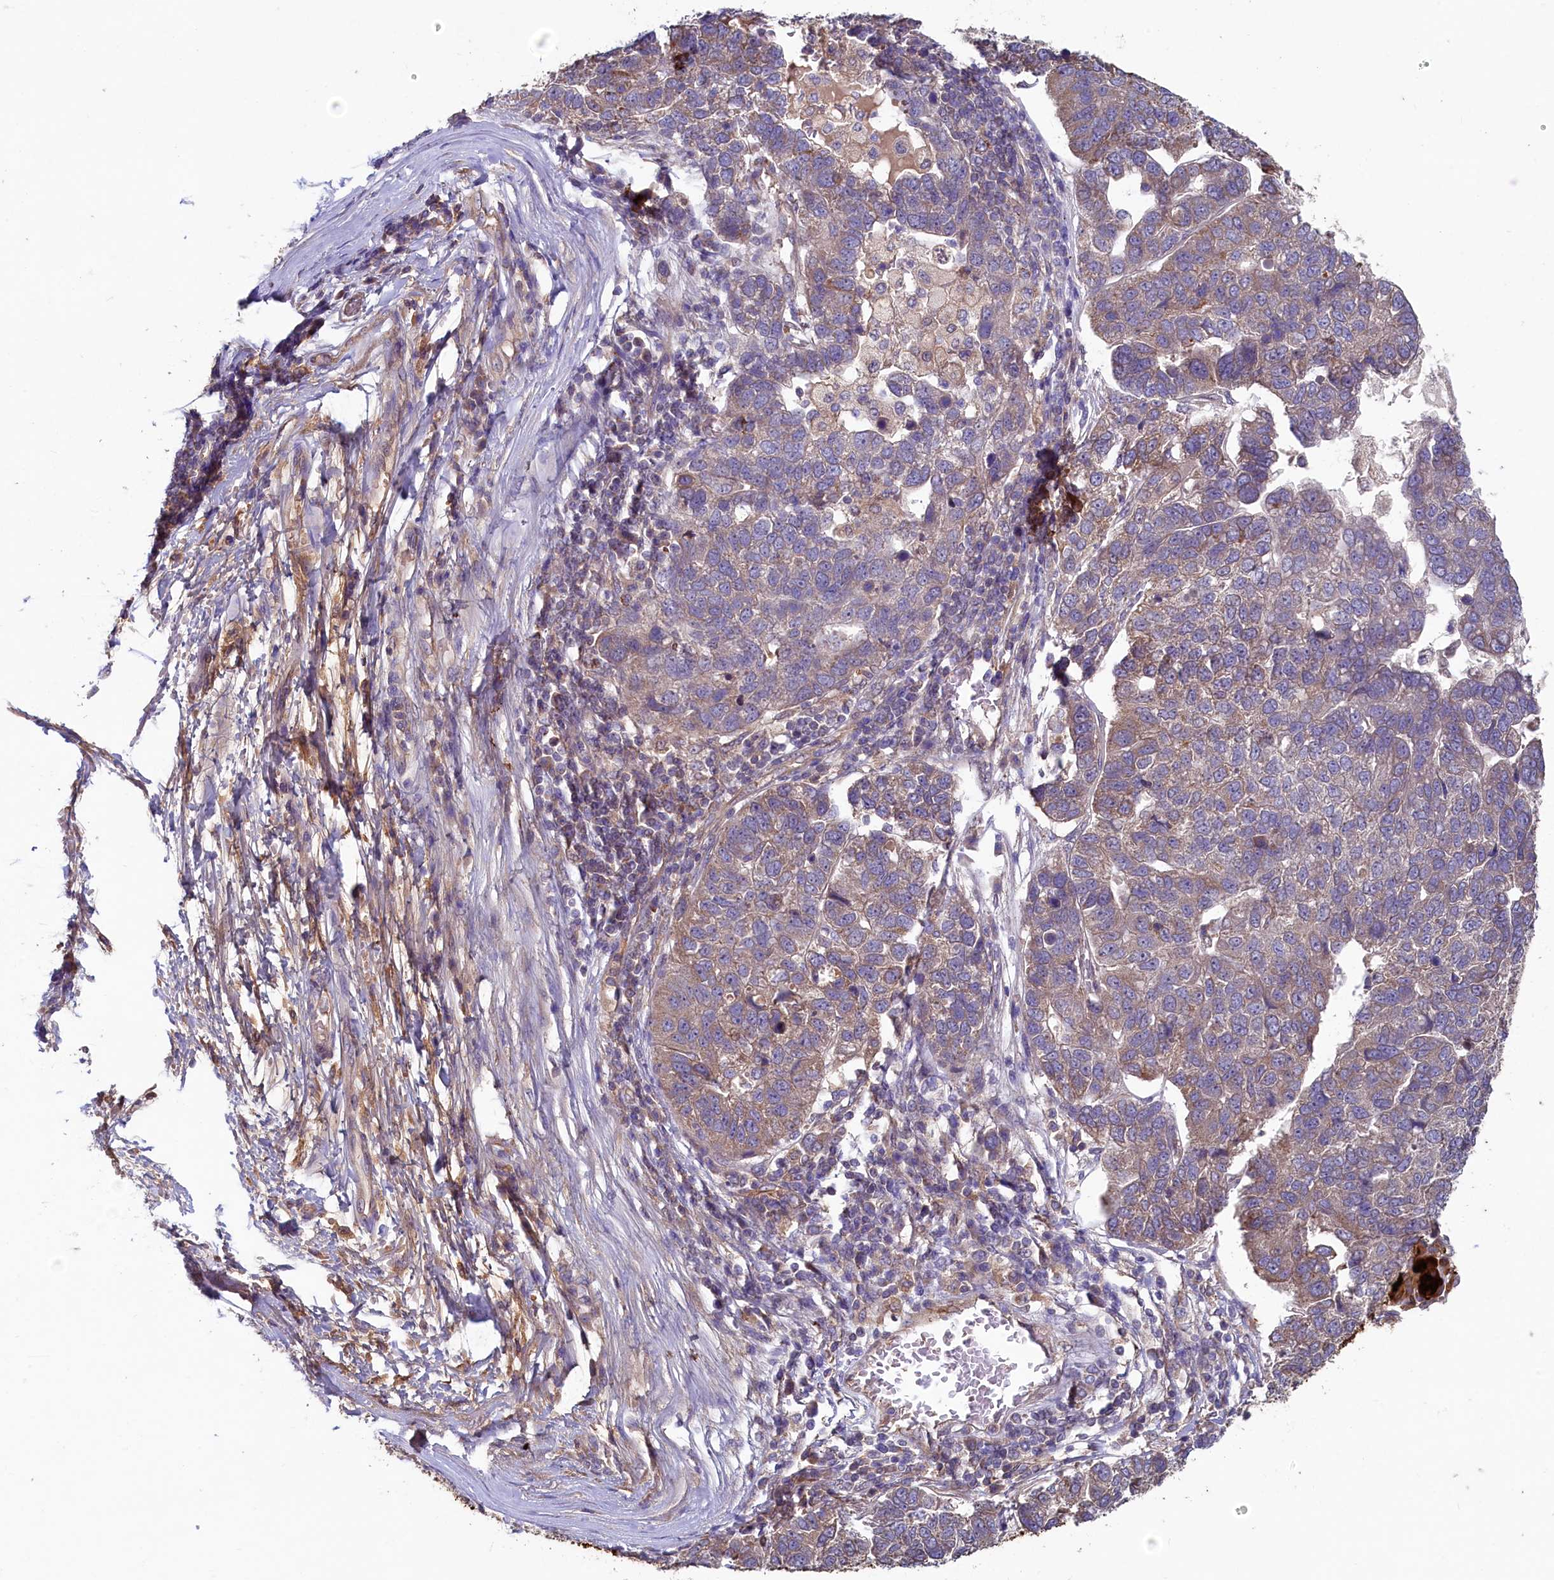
{"staining": {"intensity": "strong", "quantity": "25%-75%", "location": "cytoplasmic/membranous"}, "tissue": "pancreatic cancer", "cell_type": "Tumor cells", "image_type": "cancer", "snomed": [{"axis": "morphology", "description": "Adenocarcinoma, NOS"}, {"axis": "topography", "description": "Pancreas"}], "caption": "IHC (DAB) staining of human adenocarcinoma (pancreatic) demonstrates strong cytoplasmic/membranous protein positivity in approximately 25%-75% of tumor cells.", "gene": "SPATA2L", "patient": {"sex": "female", "age": 61}}